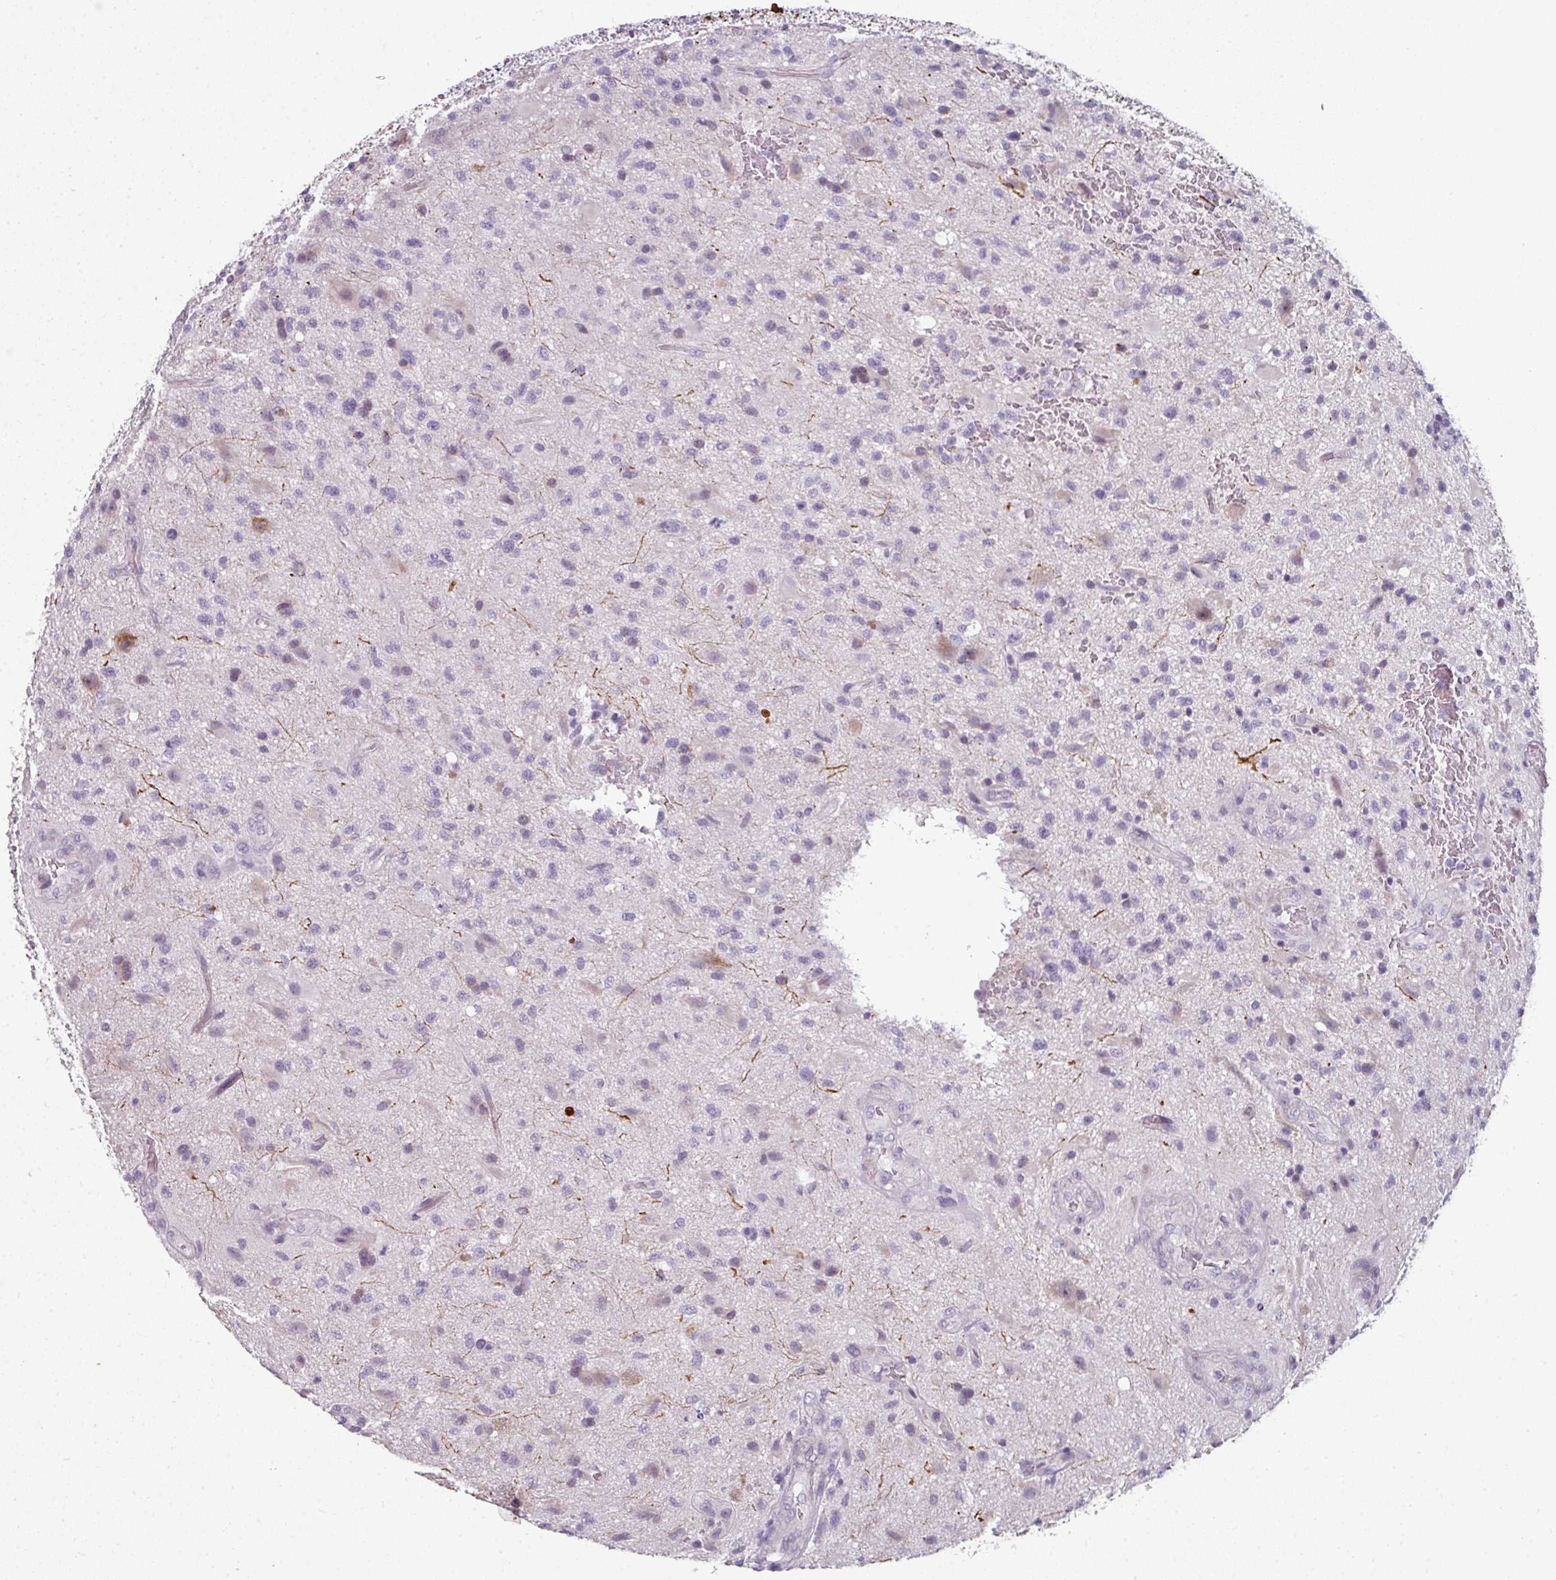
{"staining": {"intensity": "negative", "quantity": "none", "location": "none"}, "tissue": "glioma", "cell_type": "Tumor cells", "image_type": "cancer", "snomed": [{"axis": "morphology", "description": "Glioma, malignant, High grade"}, {"axis": "topography", "description": "Brain"}], "caption": "Immunohistochemistry (IHC) of human glioma exhibits no expression in tumor cells.", "gene": "FHAD1", "patient": {"sex": "male", "age": 67}}